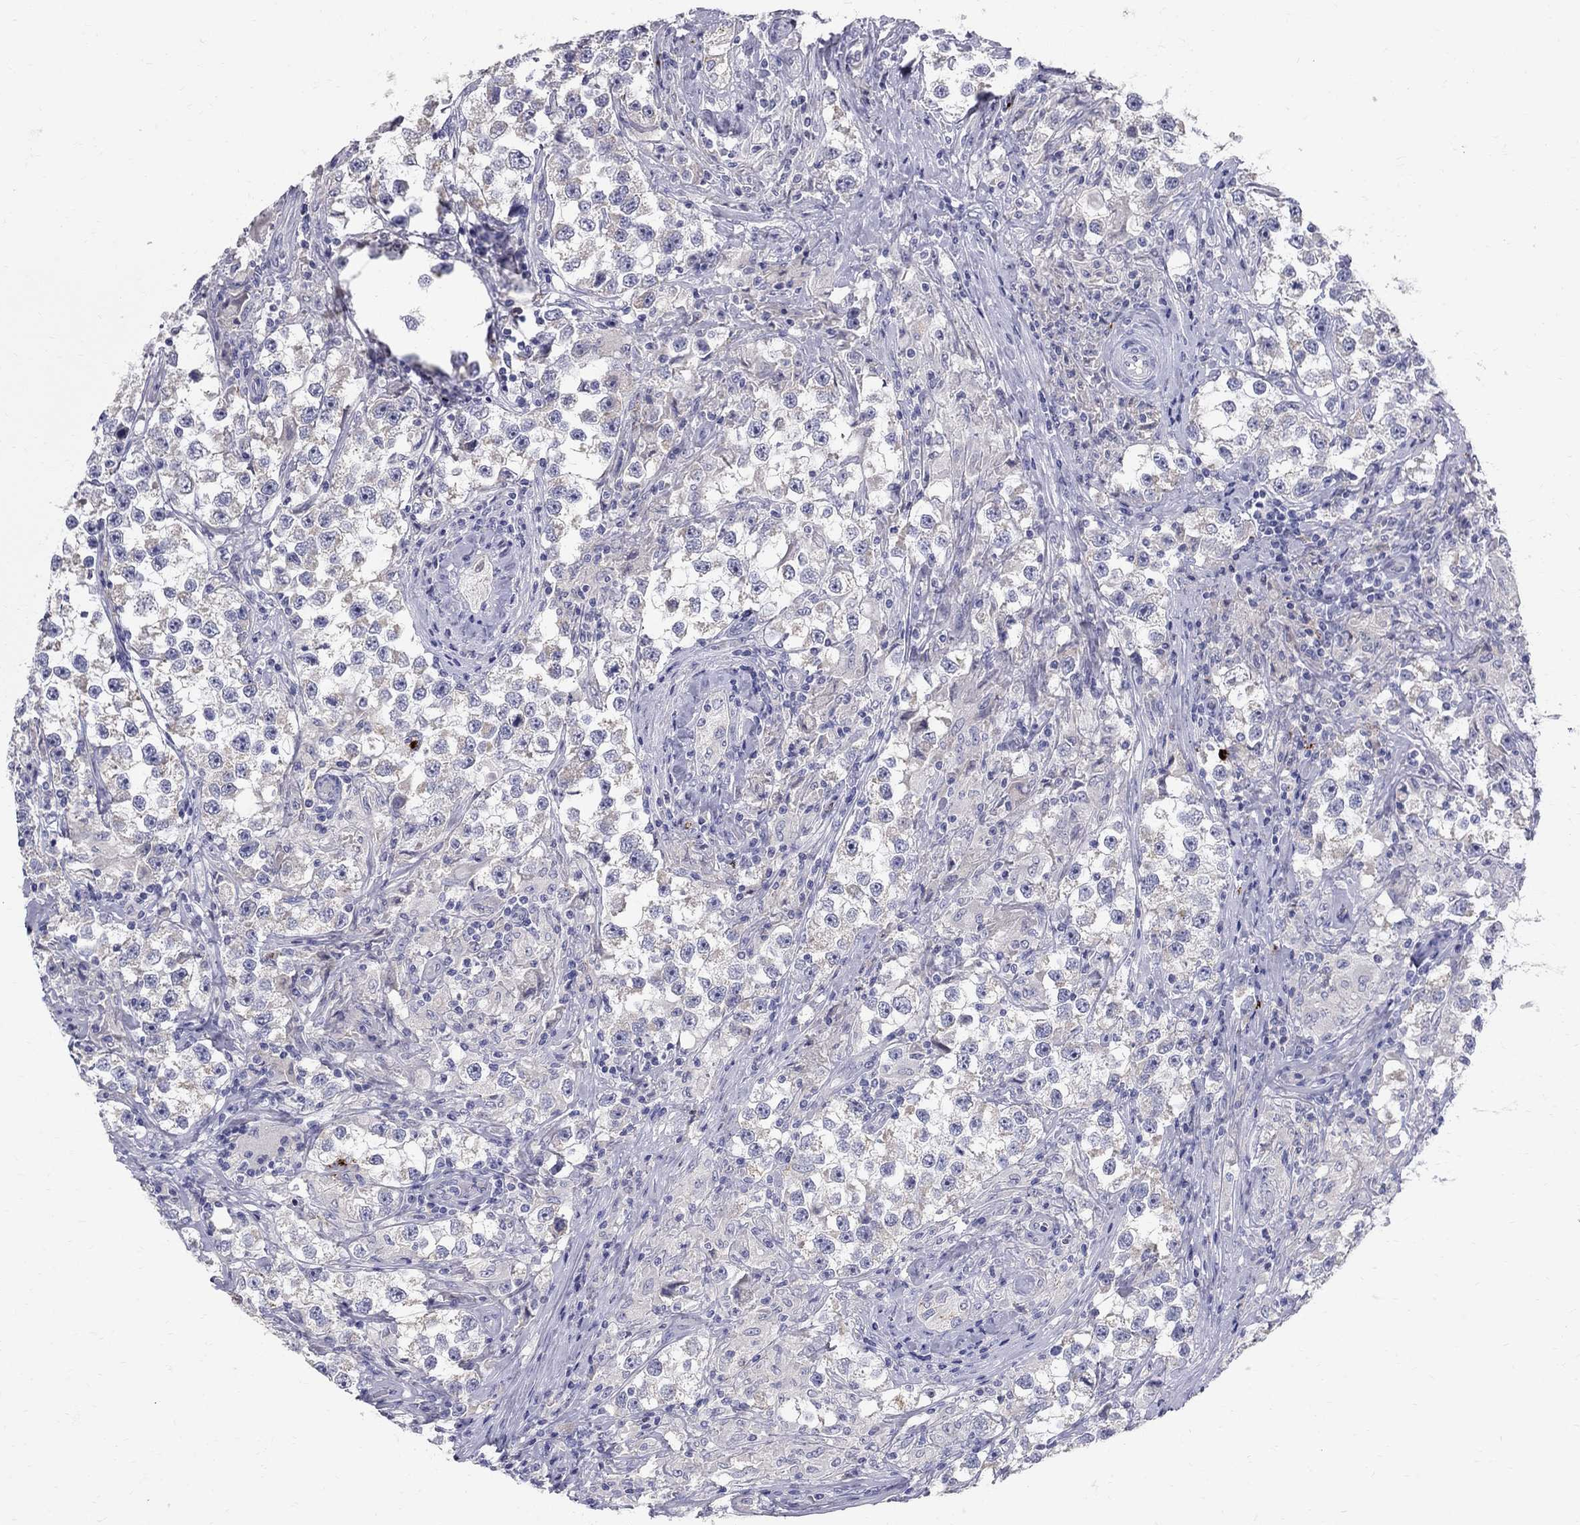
{"staining": {"intensity": "negative", "quantity": "none", "location": "none"}, "tissue": "testis cancer", "cell_type": "Tumor cells", "image_type": "cancer", "snomed": [{"axis": "morphology", "description": "Seminoma, NOS"}, {"axis": "topography", "description": "Testis"}], "caption": "Immunohistochemistry (IHC) histopathology image of human testis cancer stained for a protein (brown), which reveals no expression in tumor cells.", "gene": "TP53TG5", "patient": {"sex": "male", "age": 46}}